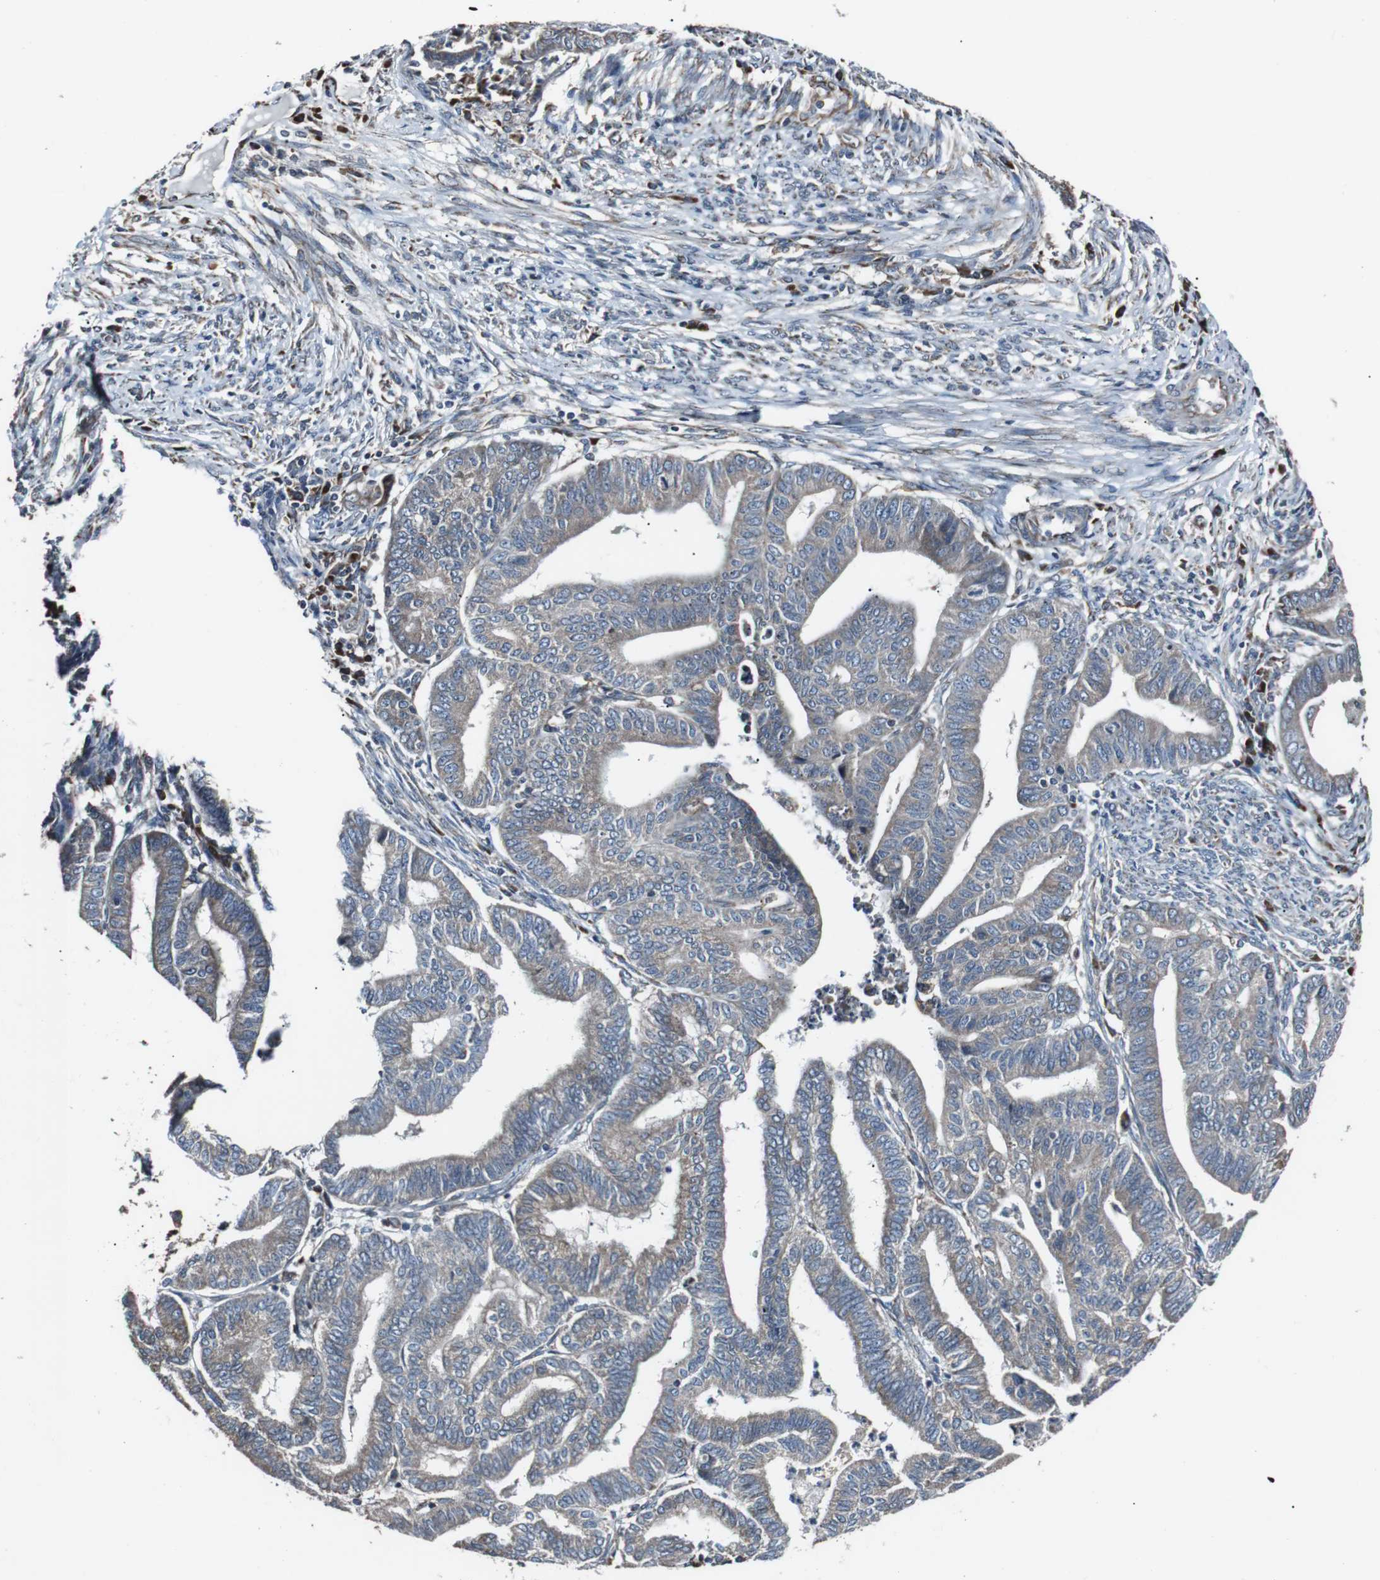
{"staining": {"intensity": "moderate", "quantity": "25%-75%", "location": "cytoplasmic/membranous"}, "tissue": "endometrial cancer", "cell_type": "Tumor cells", "image_type": "cancer", "snomed": [{"axis": "morphology", "description": "Adenocarcinoma, NOS"}, {"axis": "topography", "description": "Endometrium"}], "caption": "High-power microscopy captured an immunohistochemistry histopathology image of endometrial adenocarcinoma, revealing moderate cytoplasmic/membranous expression in approximately 25%-75% of tumor cells.", "gene": "CISD2", "patient": {"sex": "female", "age": 79}}